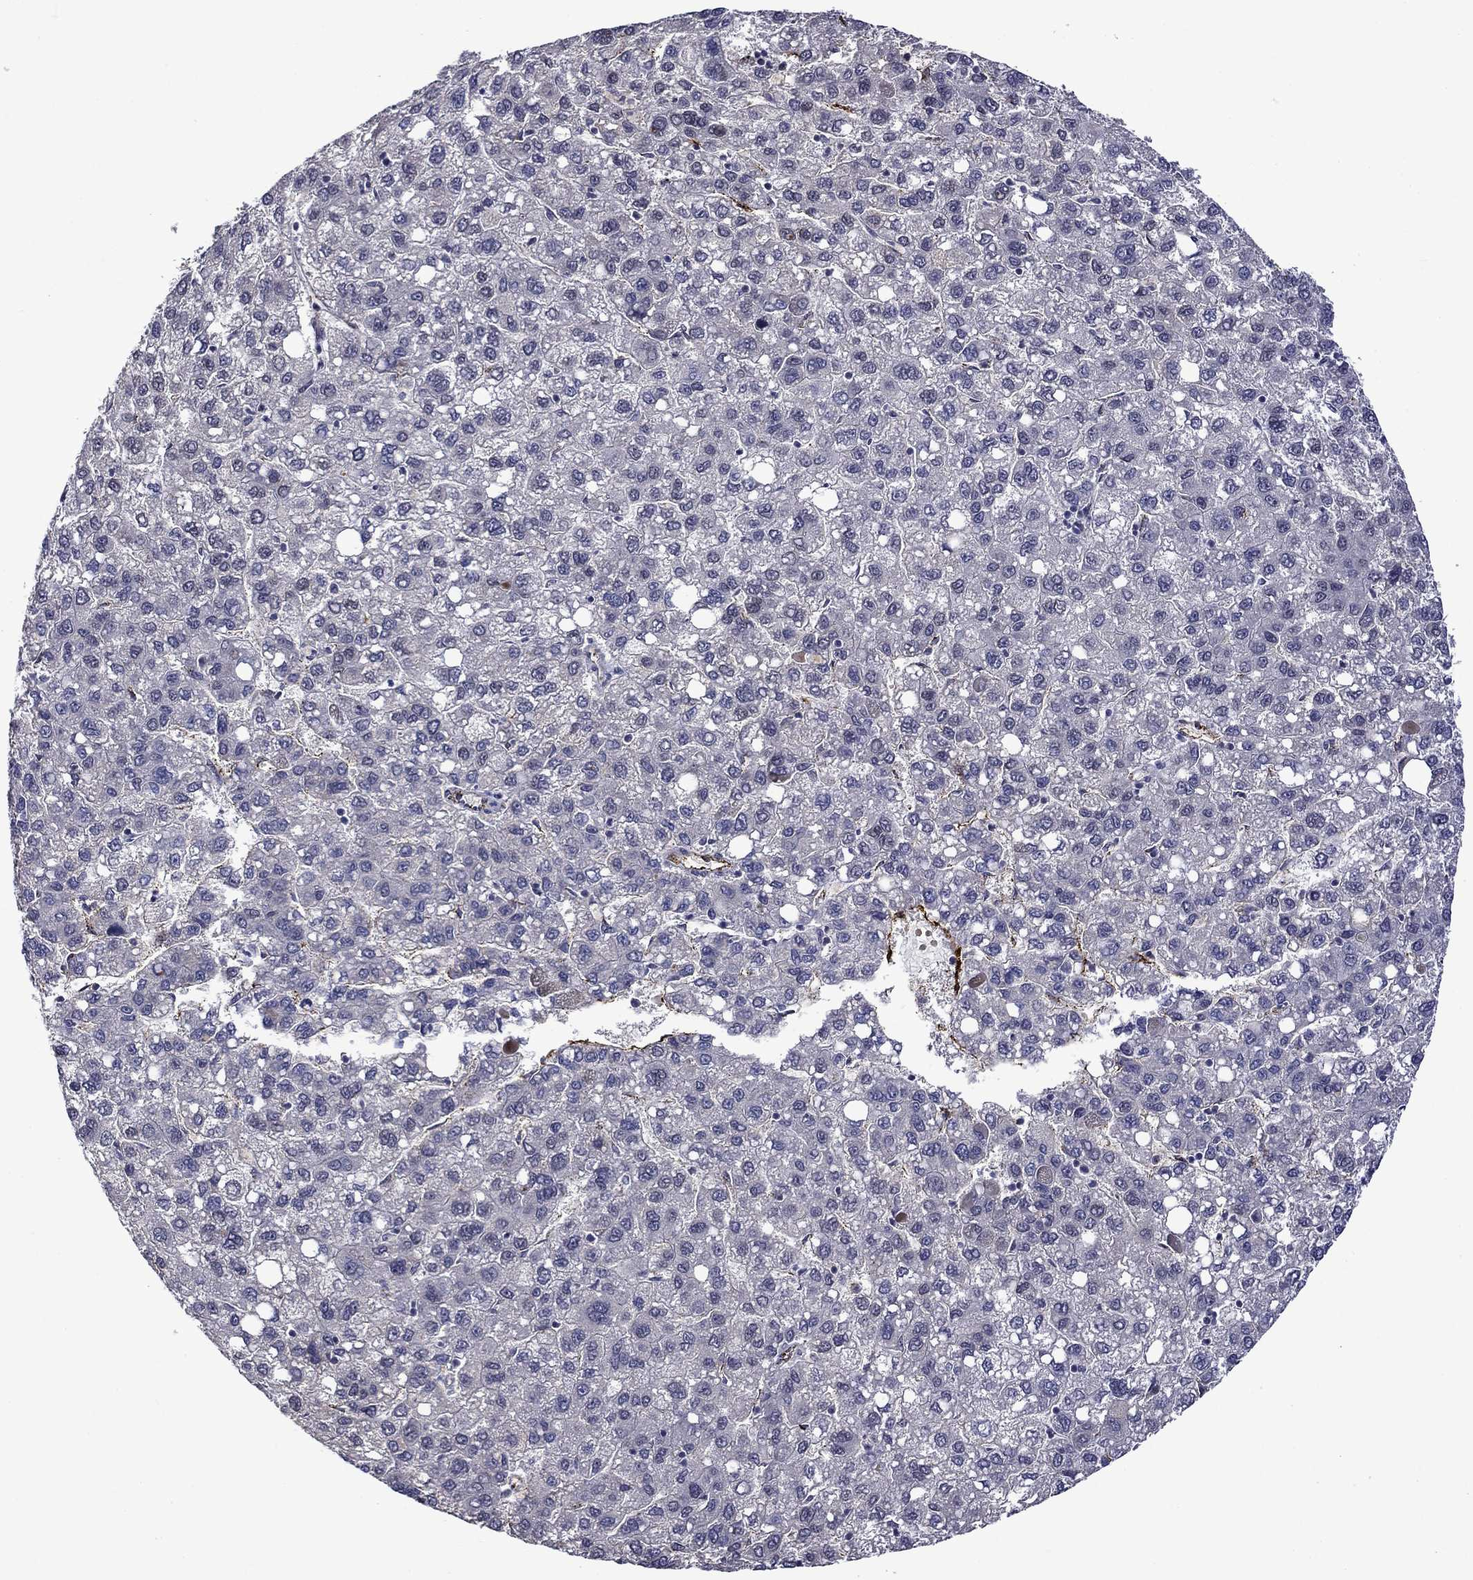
{"staining": {"intensity": "negative", "quantity": "none", "location": "none"}, "tissue": "liver cancer", "cell_type": "Tumor cells", "image_type": "cancer", "snomed": [{"axis": "morphology", "description": "Carcinoma, Hepatocellular, NOS"}, {"axis": "topography", "description": "Liver"}], "caption": "The histopathology image exhibits no staining of tumor cells in liver cancer.", "gene": "SLITRK1", "patient": {"sex": "female", "age": 82}}